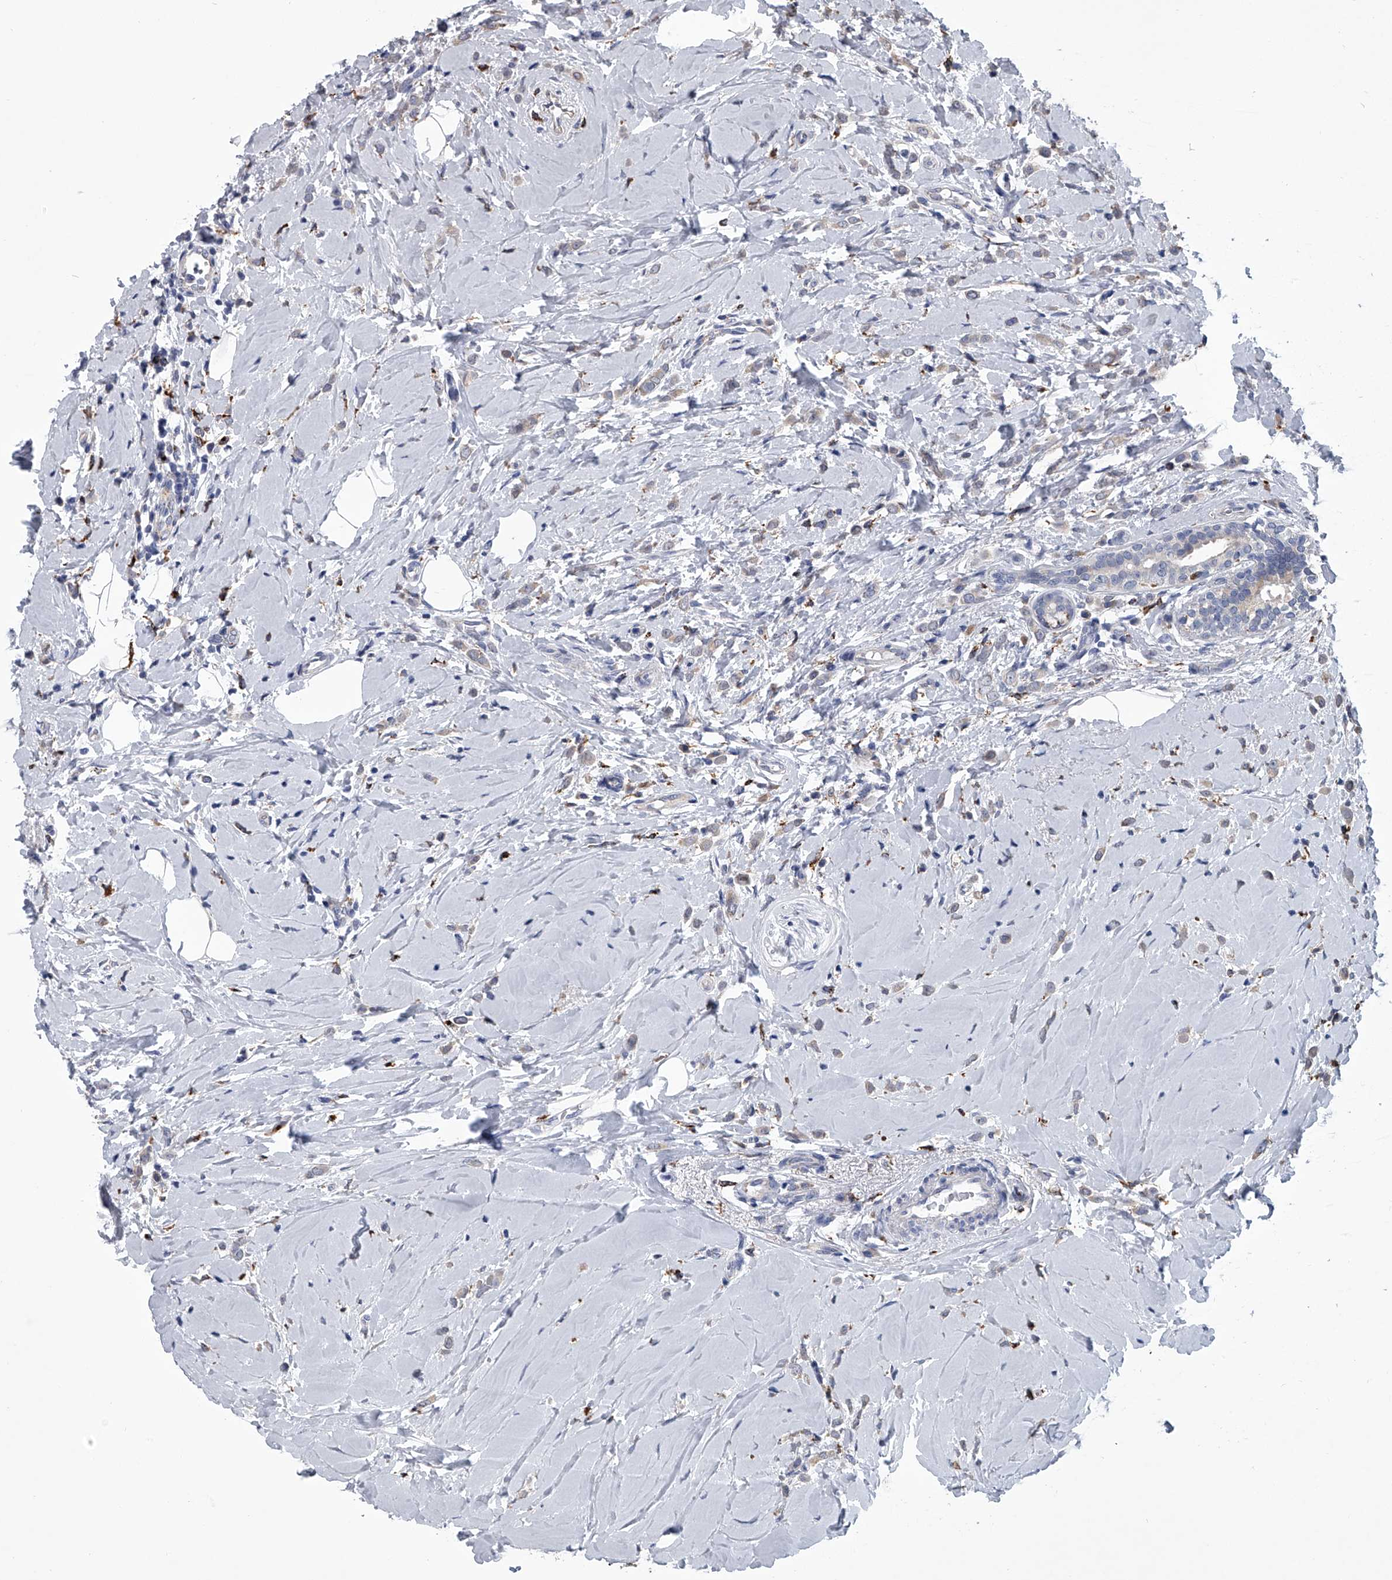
{"staining": {"intensity": "negative", "quantity": "none", "location": "none"}, "tissue": "breast cancer", "cell_type": "Tumor cells", "image_type": "cancer", "snomed": [{"axis": "morphology", "description": "Lobular carcinoma"}, {"axis": "topography", "description": "Breast"}], "caption": "High magnification brightfield microscopy of breast cancer (lobular carcinoma) stained with DAB (brown) and counterstained with hematoxylin (blue): tumor cells show no significant positivity.", "gene": "TRIM8", "patient": {"sex": "female", "age": 47}}